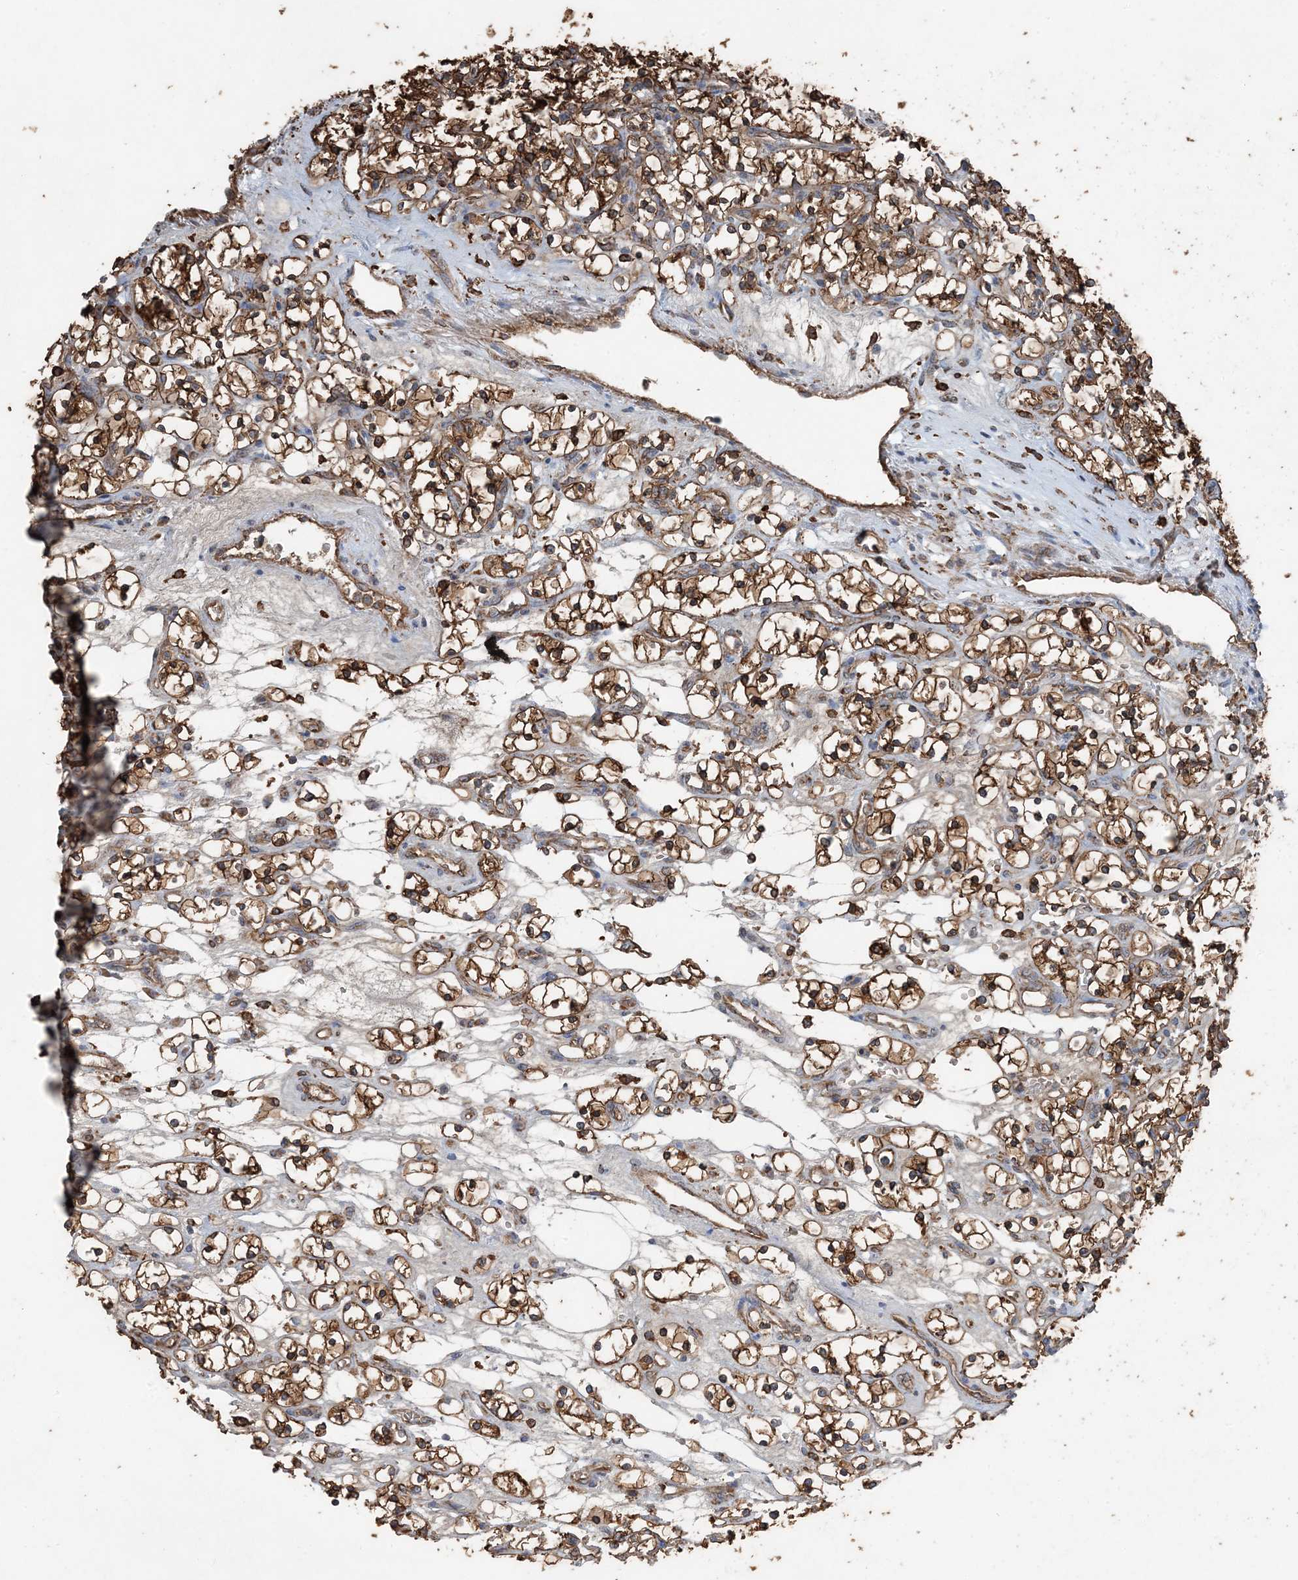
{"staining": {"intensity": "strong", "quantity": ">75%", "location": "cytoplasmic/membranous"}, "tissue": "renal cancer", "cell_type": "Tumor cells", "image_type": "cancer", "snomed": [{"axis": "morphology", "description": "Adenocarcinoma, NOS"}, {"axis": "topography", "description": "Kidney"}], "caption": "The image demonstrates a brown stain indicating the presence of a protein in the cytoplasmic/membranous of tumor cells in renal cancer. The staining was performed using DAB (3,3'-diaminobenzidine), with brown indicating positive protein expression. Nuclei are stained blue with hematoxylin.", "gene": "PDIA6", "patient": {"sex": "female", "age": 69}}